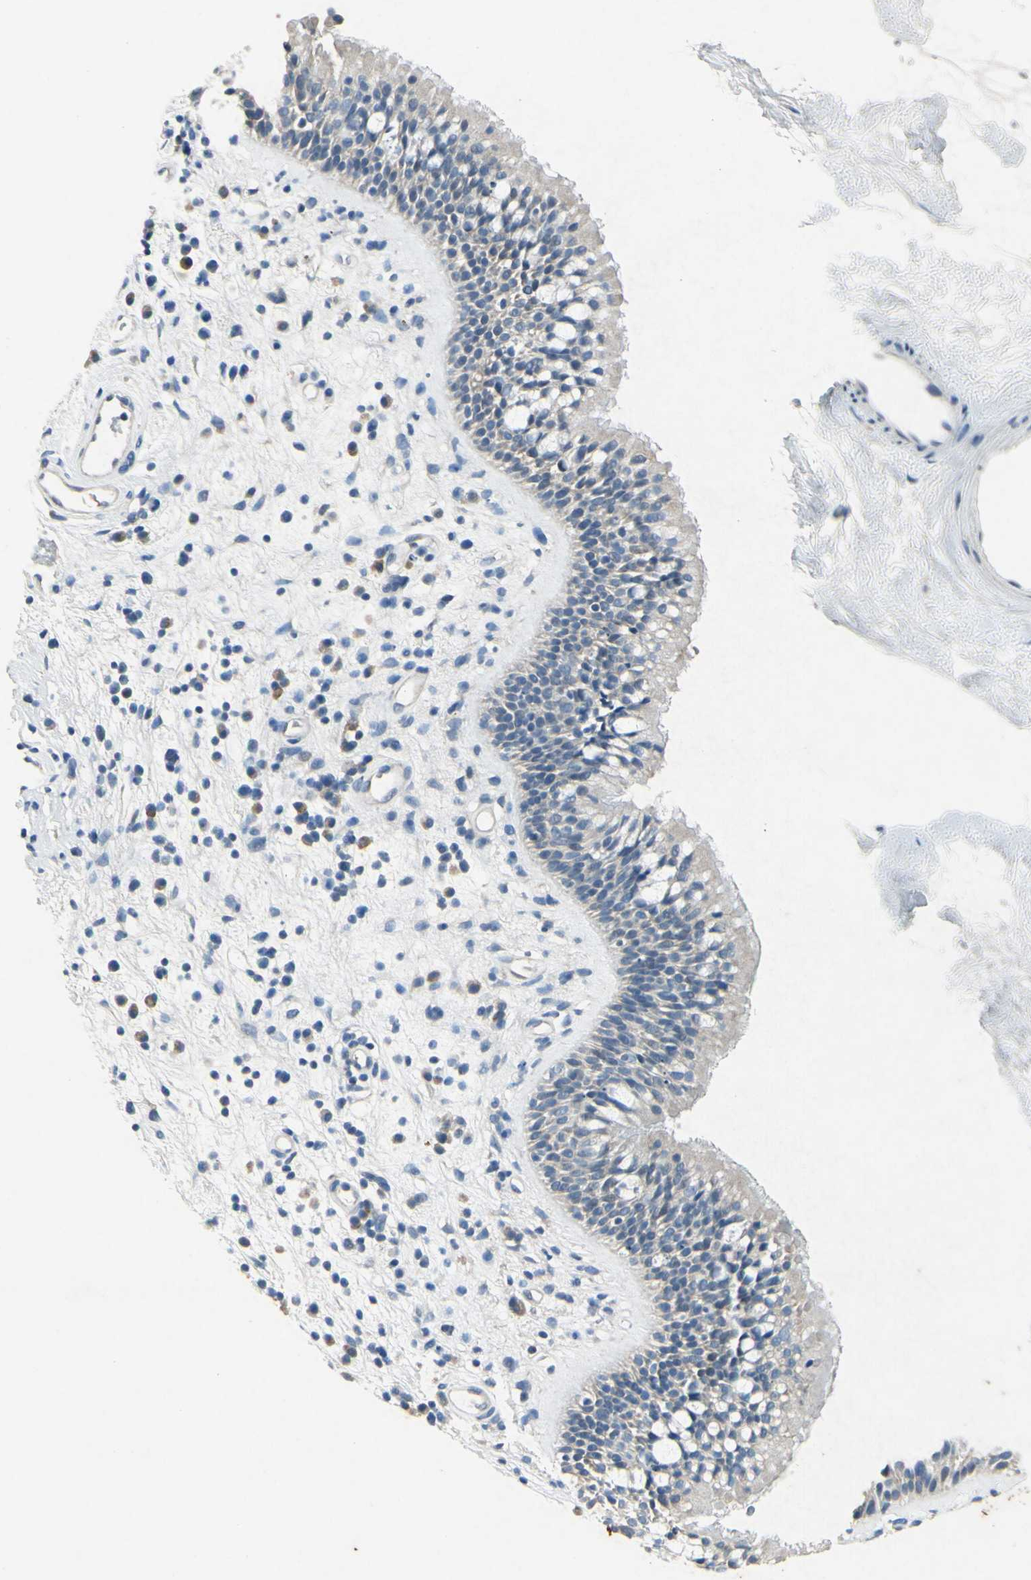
{"staining": {"intensity": "negative", "quantity": "none", "location": "none"}, "tissue": "nasopharynx", "cell_type": "Respiratory epithelial cells", "image_type": "normal", "snomed": [{"axis": "morphology", "description": "Normal tissue, NOS"}, {"axis": "morphology", "description": "Inflammation, NOS"}, {"axis": "topography", "description": "Nasopharynx"}], "caption": "This histopathology image is of benign nasopharynx stained with immunohistochemistry (IHC) to label a protein in brown with the nuclei are counter-stained blue. There is no staining in respiratory epithelial cells. (Immunohistochemistry, brightfield microscopy, high magnification).", "gene": "SNAP91", "patient": {"sex": "male", "age": 48}}